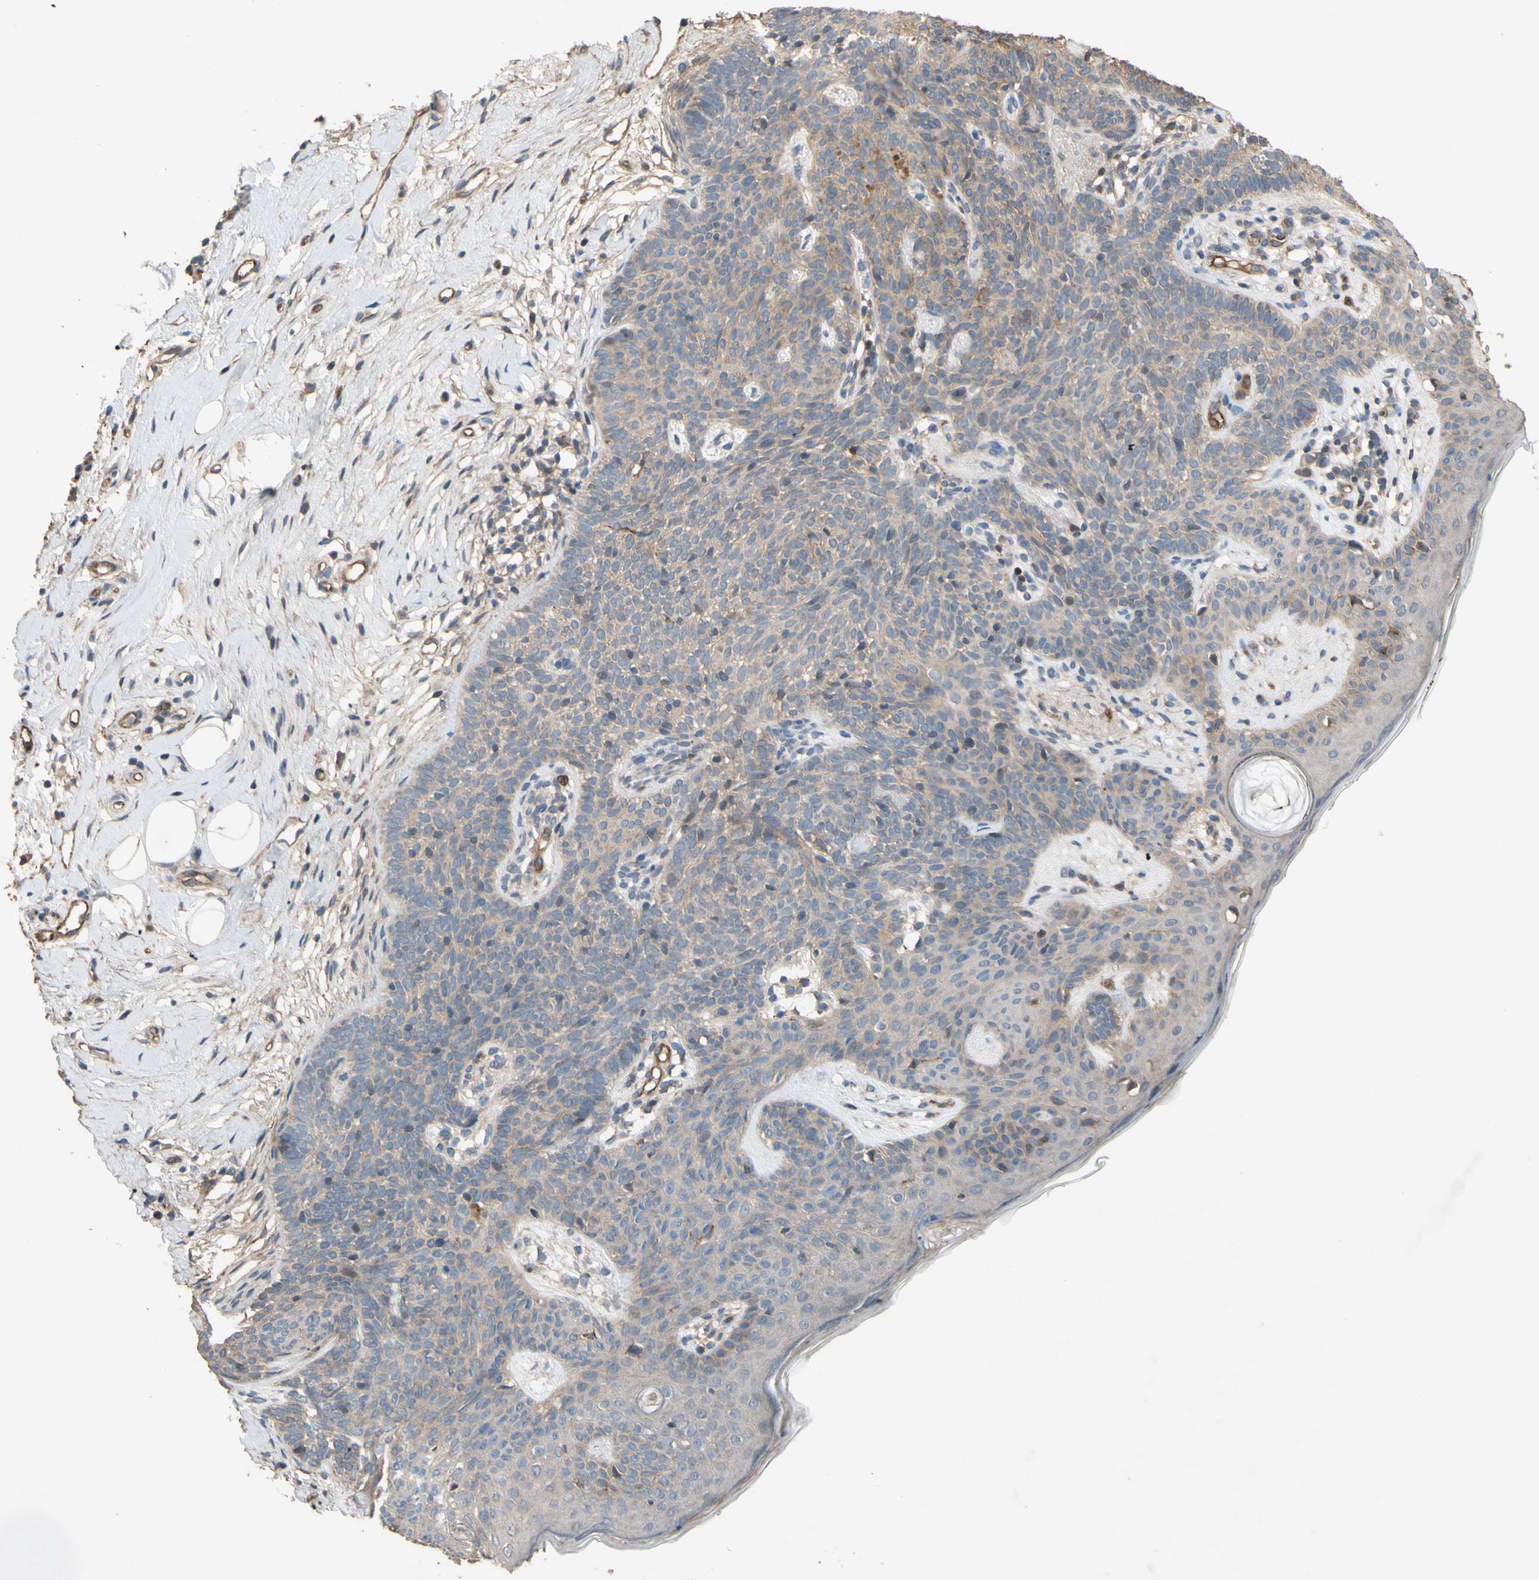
{"staining": {"intensity": "weak", "quantity": ">75%", "location": "cytoplasmic/membranous"}, "tissue": "skin cancer", "cell_type": "Tumor cells", "image_type": "cancer", "snomed": [{"axis": "morphology", "description": "Developmental malformation"}, {"axis": "morphology", "description": "Basal cell carcinoma"}, {"axis": "topography", "description": "Skin"}], "caption": "The image exhibits staining of basal cell carcinoma (skin), revealing weak cytoplasmic/membranous protein expression (brown color) within tumor cells. (Brightfield microscopy of DAB IHC at high magnification).", "gene": "SHROOM4", "patient": {"sex": "female", "age": 62}}